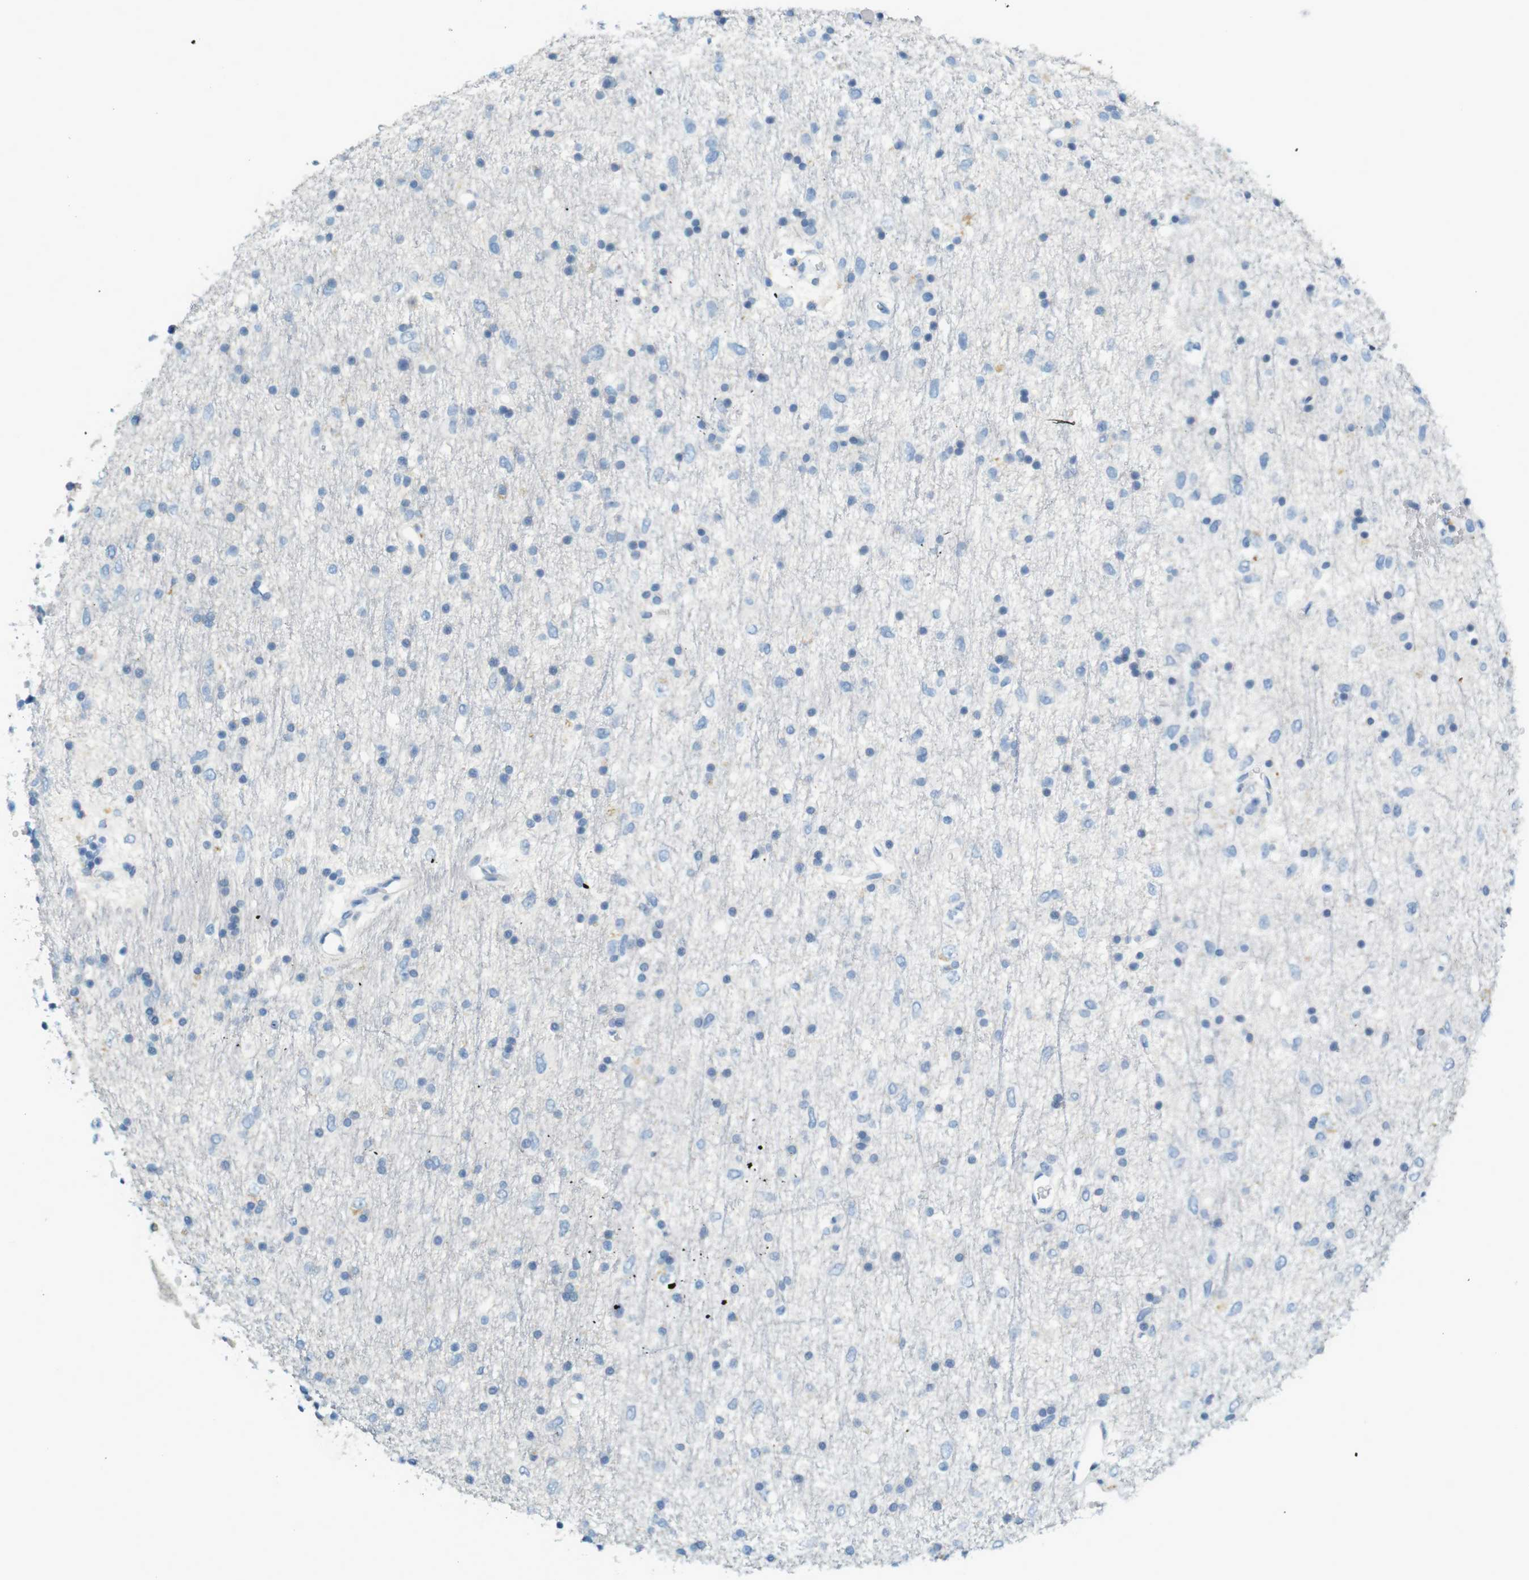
{"staining": {"intensity": "negative", "quantity": "none", "location": "none"}, "tissue": "glioma", "cell_type": "Tumor cells", "image_type": "cancer", "snomed": [{"axis": "morphology", "description": "Glioma, malignant, Low grade"}, {"axis": "topography", "description": "Brain"}], "caption": "Immunohistochemistry image of human glioma stained for a protein (brown), which shows no positivity in tumor cells. (DAB (3,3'-diaminobenzidine) IHC, high magnification).", "gene": "LRRK2", "patient": {"sex": "male", "age": 77}}